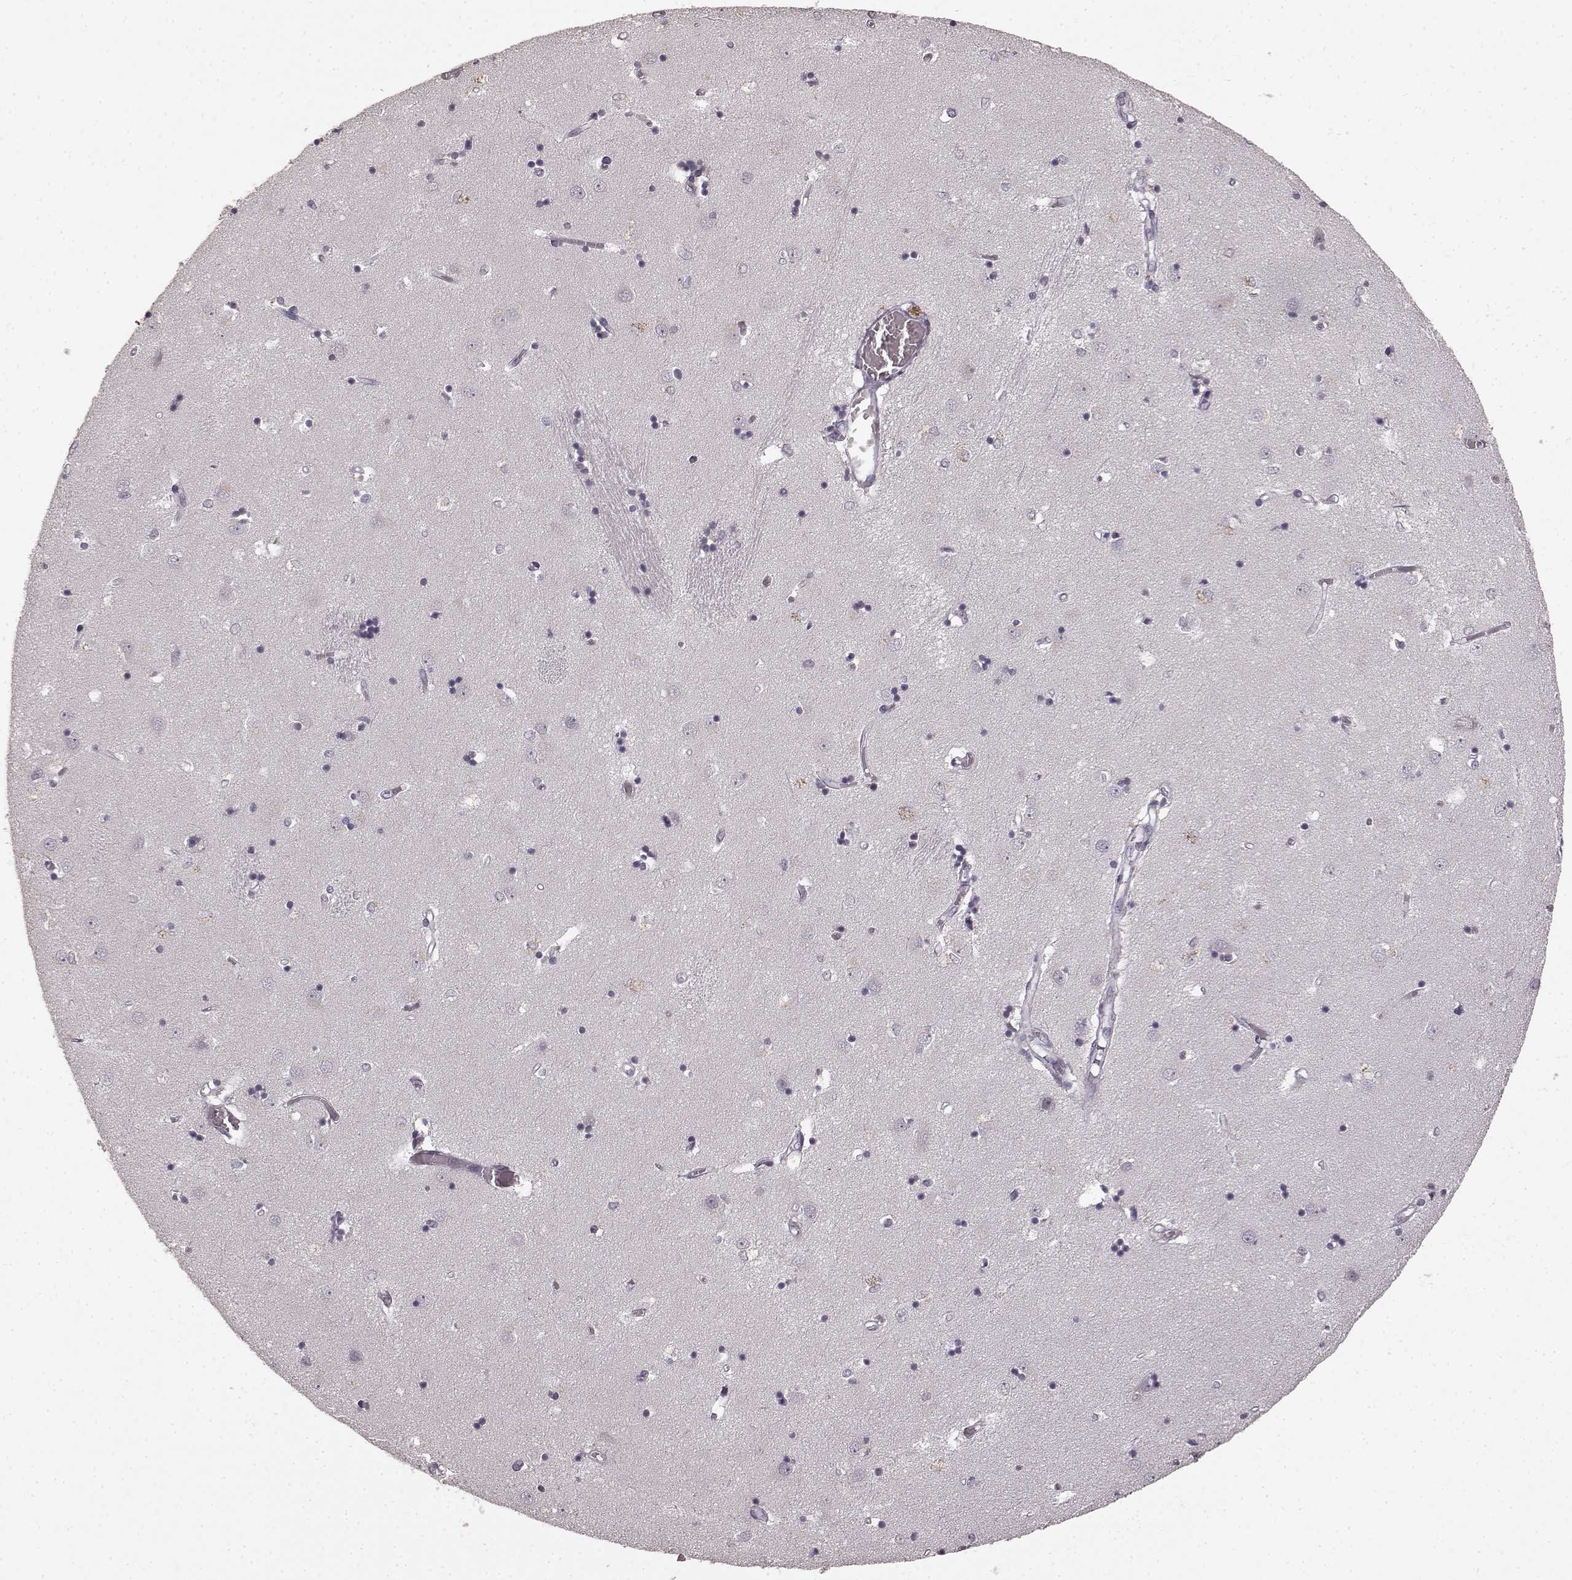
{"staining": {"intensity": "negative", "quantity": "none", "location": "none"}, "tissue": "caudate", "cell_type": "Glial cells", "image_type": "normal", "snomed": [{"axis": "morphology", "description": "Normal tissue, NOS"}, {"axis": "topography", "description": "Lateral ventricle wall"}], "caption": "Human caudate stained for a protein using immunohistochemistry (IHC) exhibits no staining in glial cells.", "gene": "CCNA2", "patient": {"sex": "male", "age": 54}}